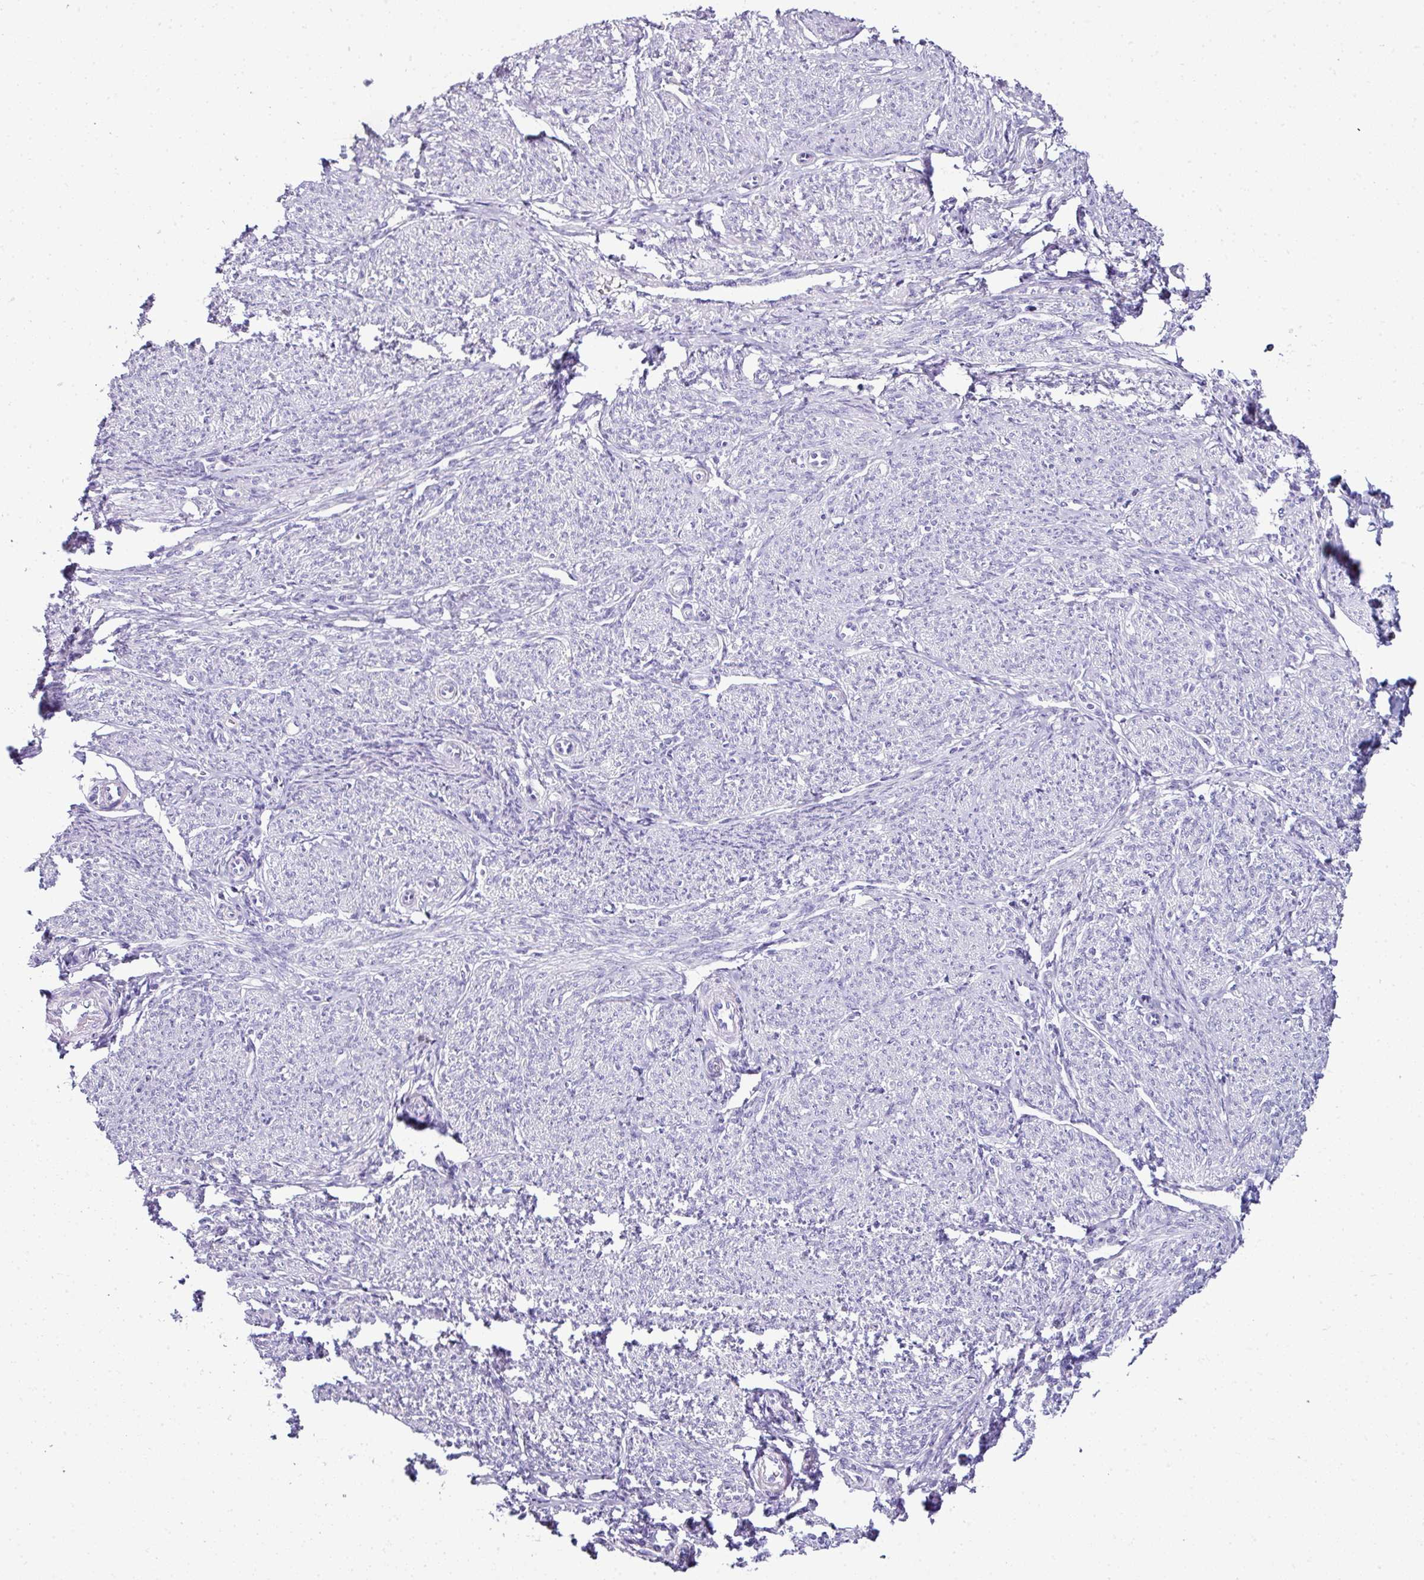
{"staining": {"intensity": "negative", "quantity": "none", "location": "none"}, "tissue": "smooth muscle", "cell_type": "Smooth muscle cells", "image_type": "normal", "snomed": [{"axis": "morphology", "description": "Normal tissue, NOS"}, {"axis": "topography", "description": "Smooth muscle"}], "caption": "A photomicrograph of human smooth muscle is negative for staining in smooth muscle cells. (IHC, brightfield microscopy, high magnification).", "gene": "NAPSA", "patient": {"sex": "female", "age": 65}}